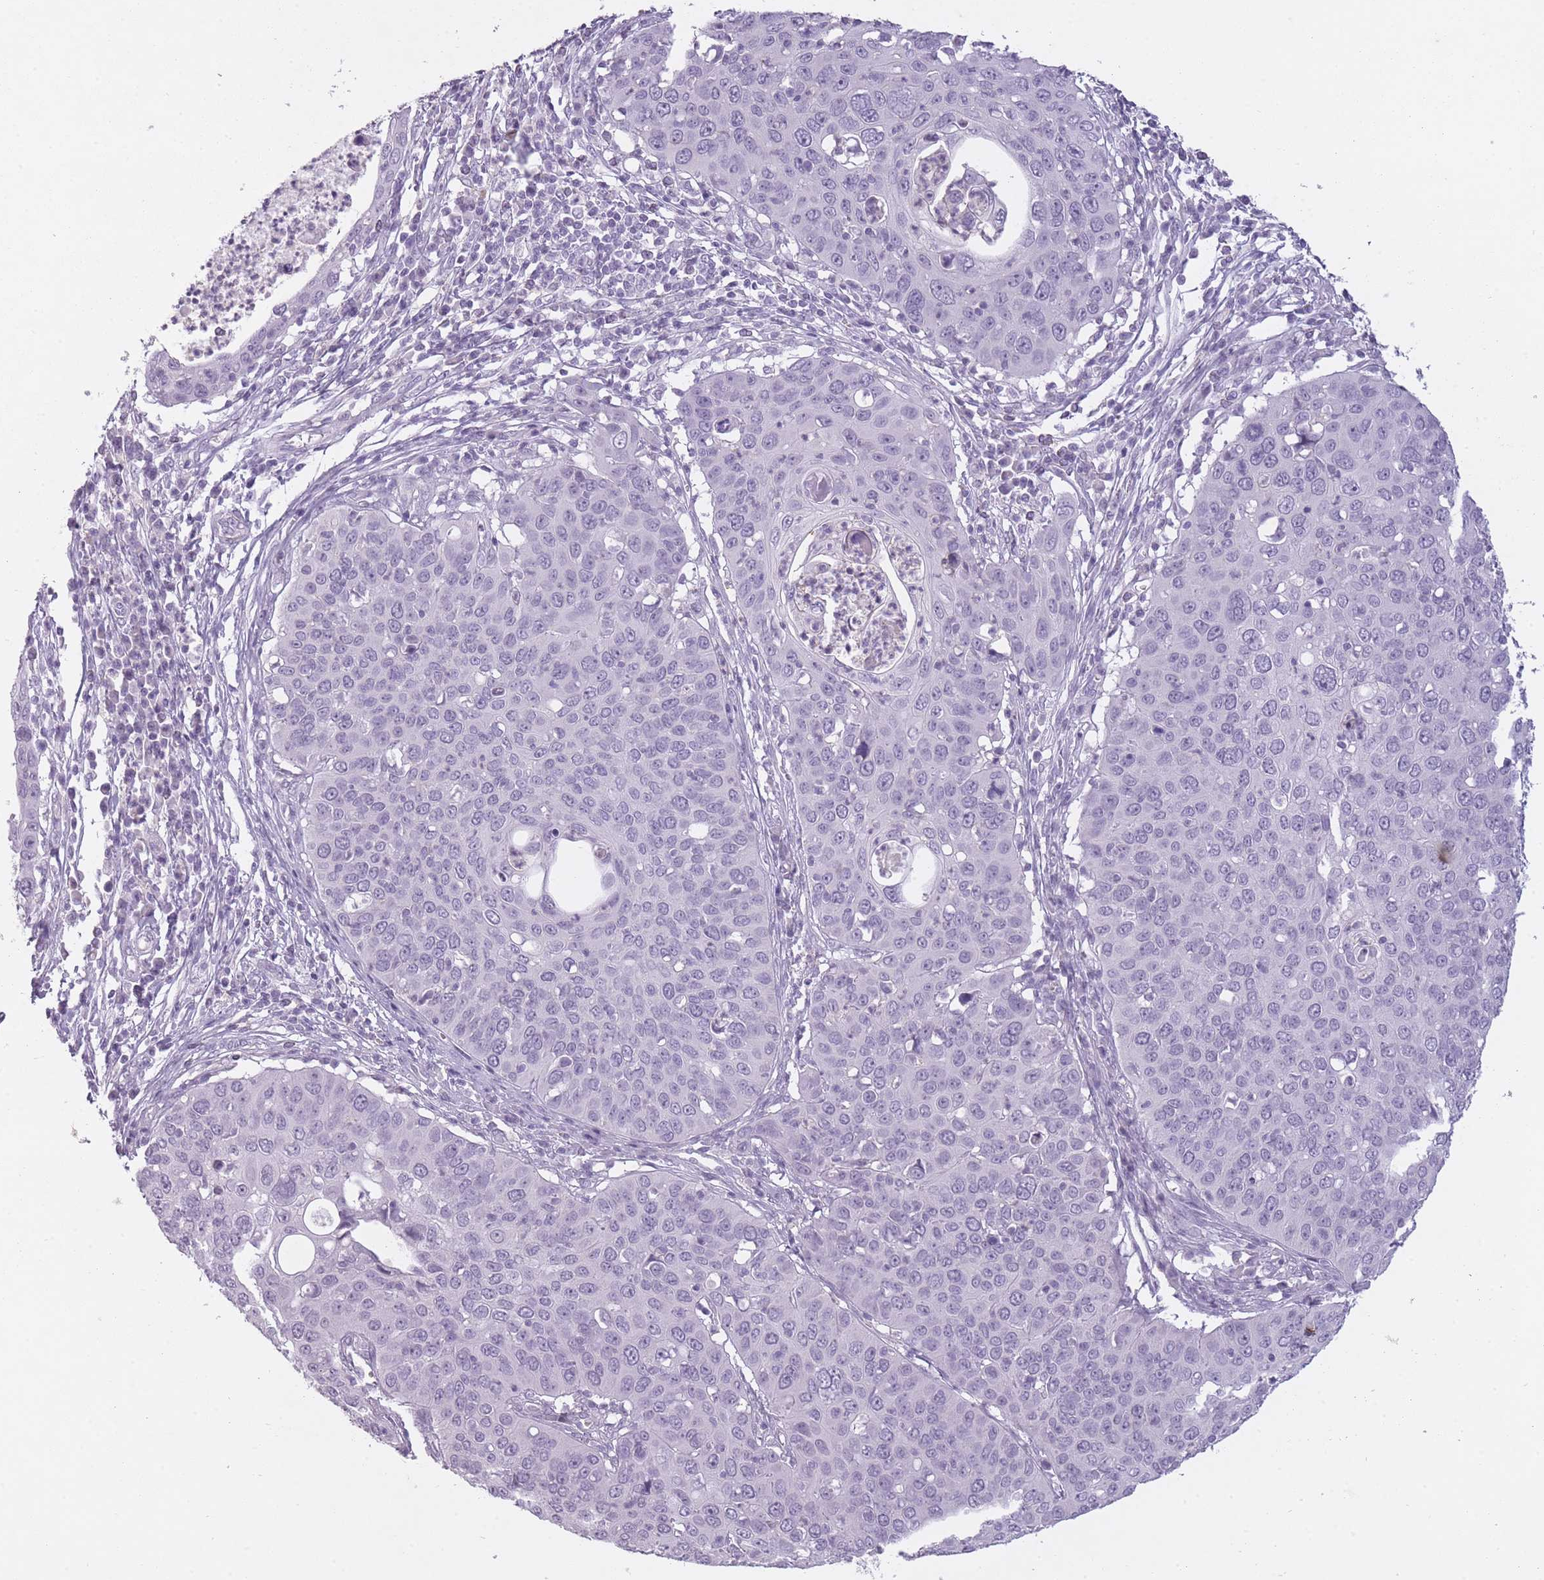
{"staining": {"intensity": "negative", "quantity": "none", "location": "none"}, "tissue": "cervical cancer", "cell_type": "Tumor cells", "image_type": "cancer", "snomed": [{"axis": "morphology", "description": "Squamous cell carcinoma, NOS"}, {"axis": "topography", "description": "Cervix"}], "caption": "Protein analysis of cervical squamous cell carcinoma demonstrates no significant expression in tumor cells.", "gene": "RFX4", "patient": {"sex": "female", "age": 36}}